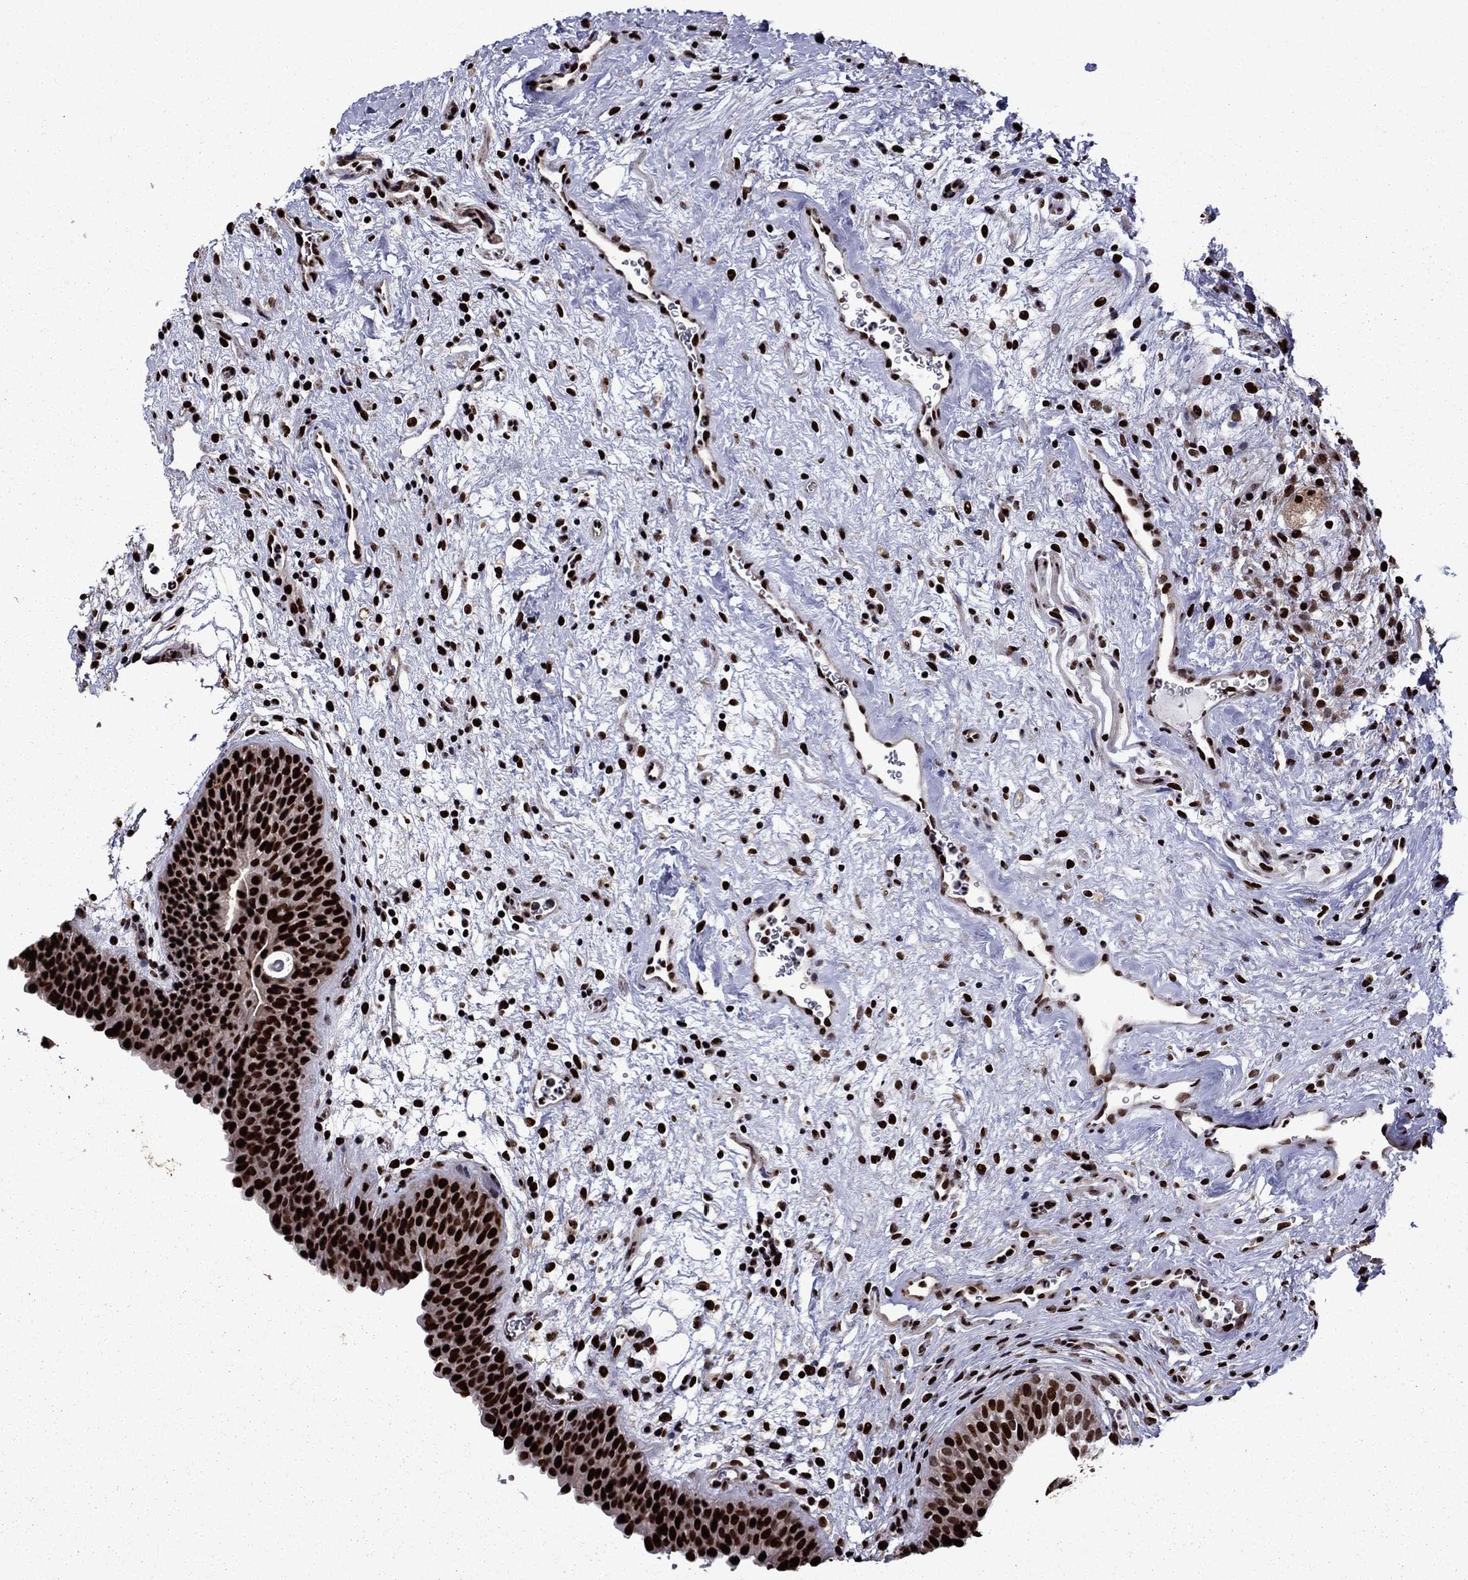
{"staining": {"intensity": "strong", "quantity": ">75%", "location": "nuclear"}, "tissue": "urinary bladder", "cell_type": "Urothelial cells", "image_type": "normal", "snomed": [{"axis": "morphology", "description": "Normal tissue, NOS"}, {"axis": "topography", "description": "Urinary bladder"}], "caption": "Protein expression analysis of benign urinary bladder reveals strong nuclear staining in approximately >75% of urothelial cells.", "gene": "LIMK1", "patient": {"sex": "male", "age": 37}}